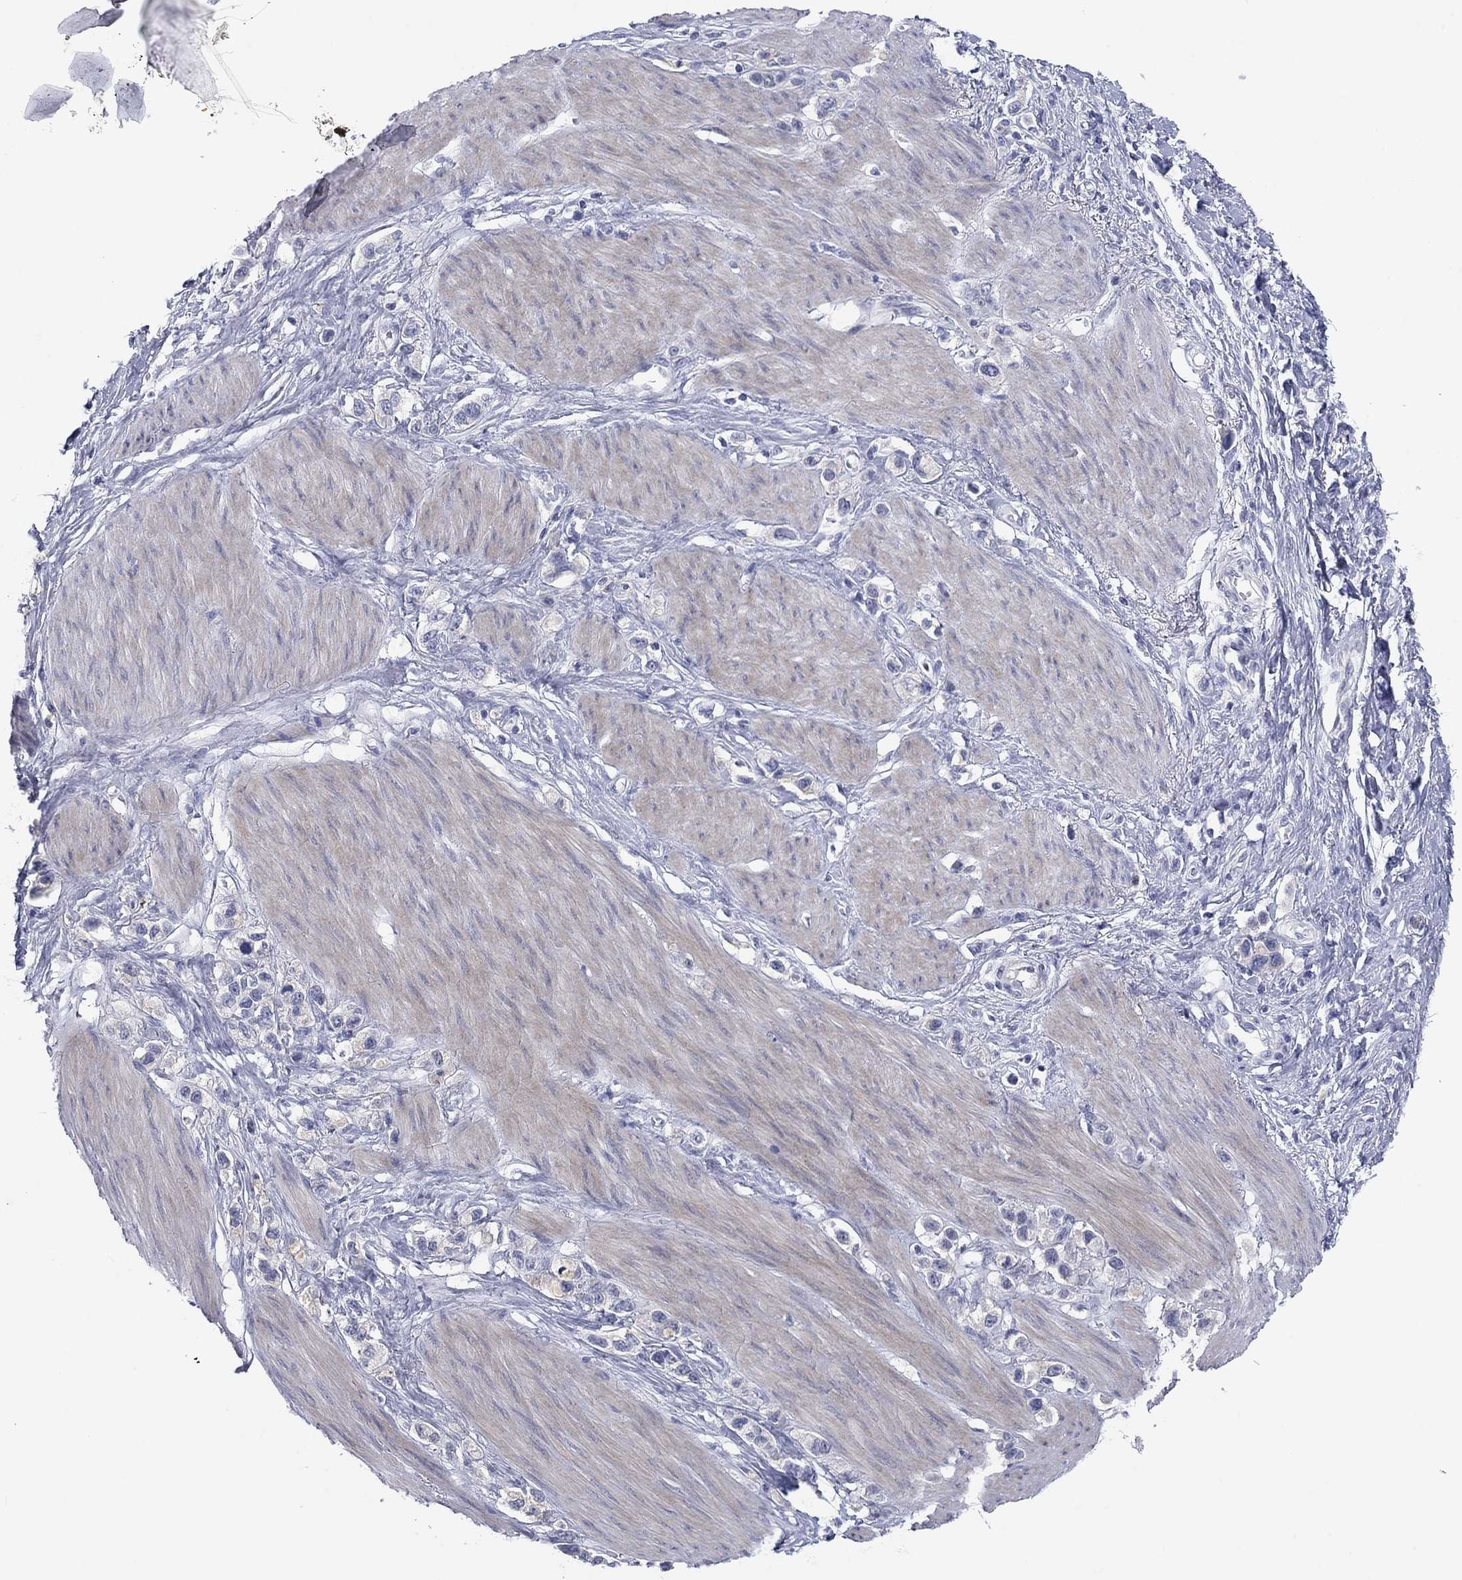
{"staining": {"intensity": "negative", "quantity": "none", "location": "none"}, "tissue": "stomach cancer", "cell_type": "Tumor cells", "image_type": "cancer", "snomed": [{"axis": "morphology", "description": "Normal tissue, NOS"}, {"axis": "morphology", "description": "Adenocarcinoma, NOS"}, {"axis": "morphology", "description": "Adenocarcinoma, High grade"}, {"axis": "topography", "description": "Stomach, upper"}, {"axis": "topography", "description": "Stomach"}], "caption": "Stomach cancer (high-grade adenocarcinoma) was stained to show a protein in brown. There is no significant expression in tumor cells.", "gene": "CALB1", "patient": {"sex": "female", "age": 65}}